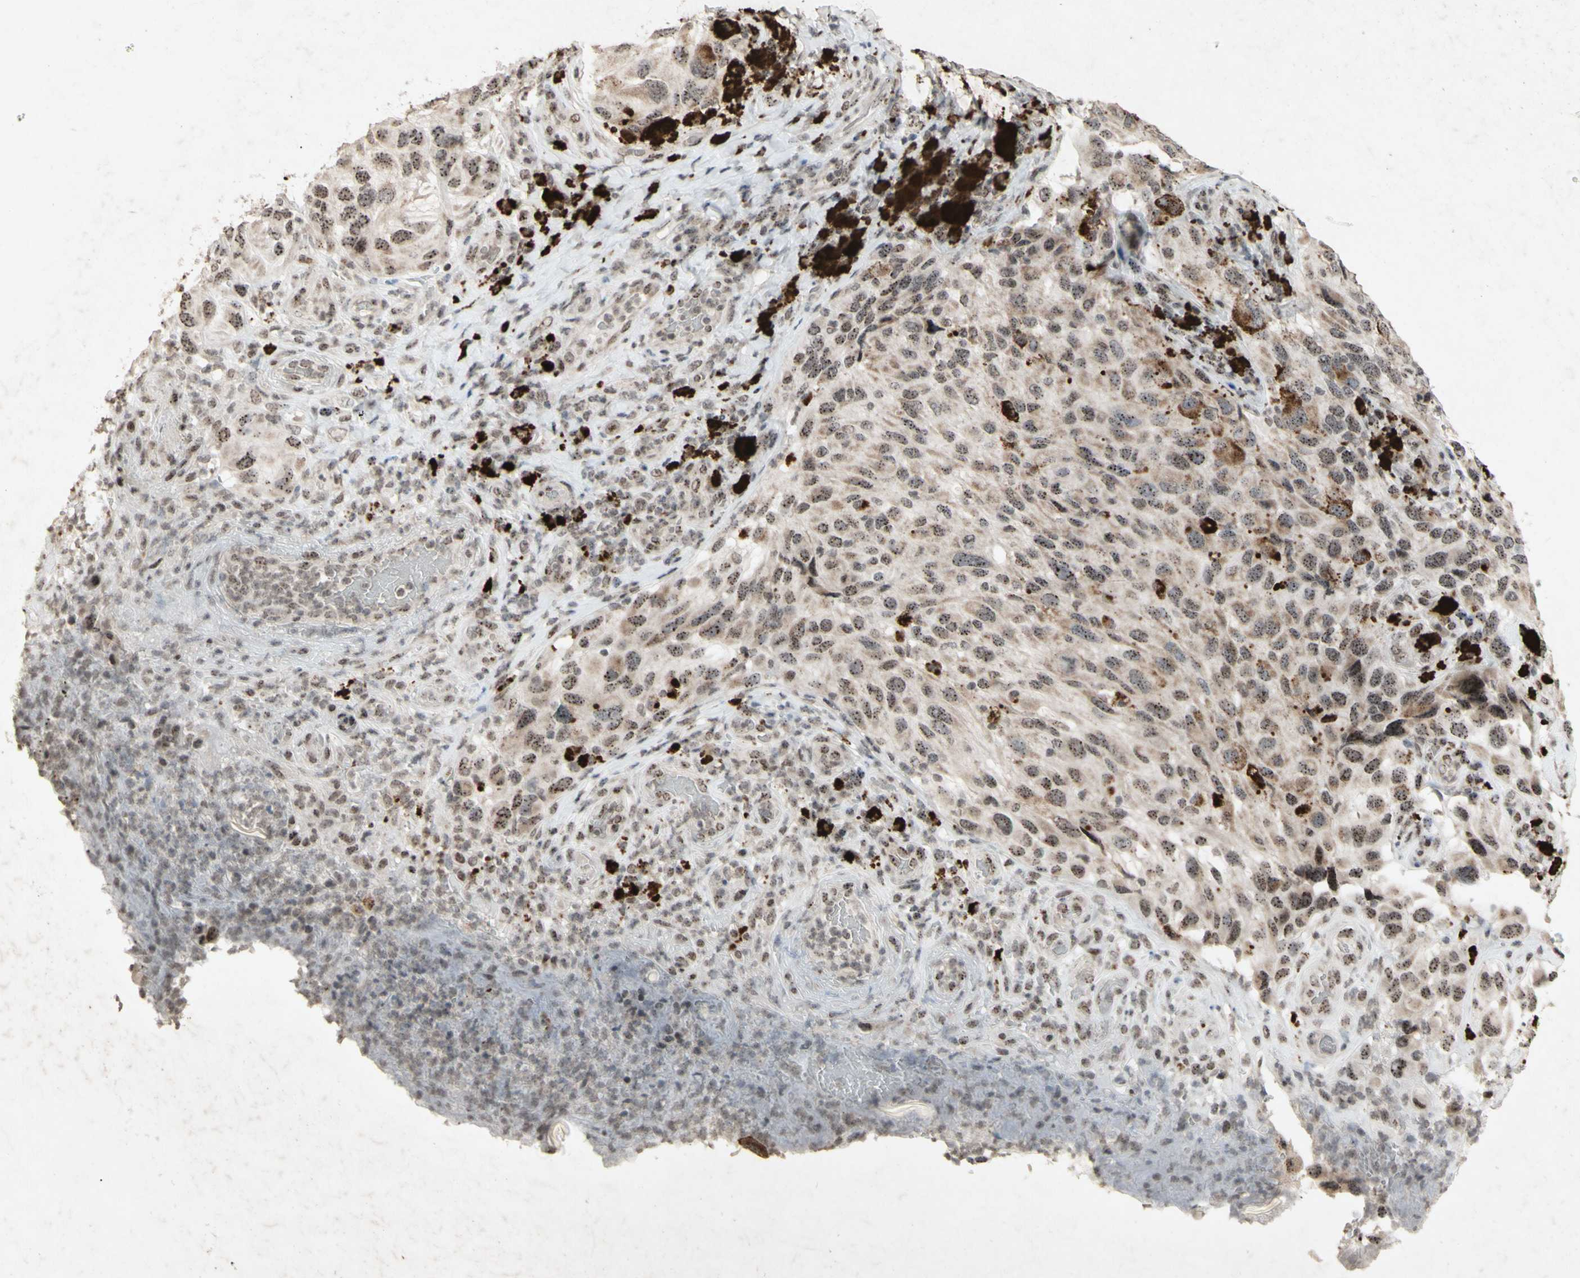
{"staining": {"intensity": "strong", "quantity": ">75%", "location": "nuclear"}, "tissue": "melanoma", "cell_type": "Tumor cells", "image_type": "cancer", "snomed": [{"axis": "morphology", "description": "Malignant melanoma, NOS"}, {"axis": "topography", "description": "Skin"}], "caption": "Tumor cells demonstrate strong nuclear positivity in approximately >75% of cells in melanoma.", "gene": "CENPB", "patient": {"sex": "female", "age": 73}}